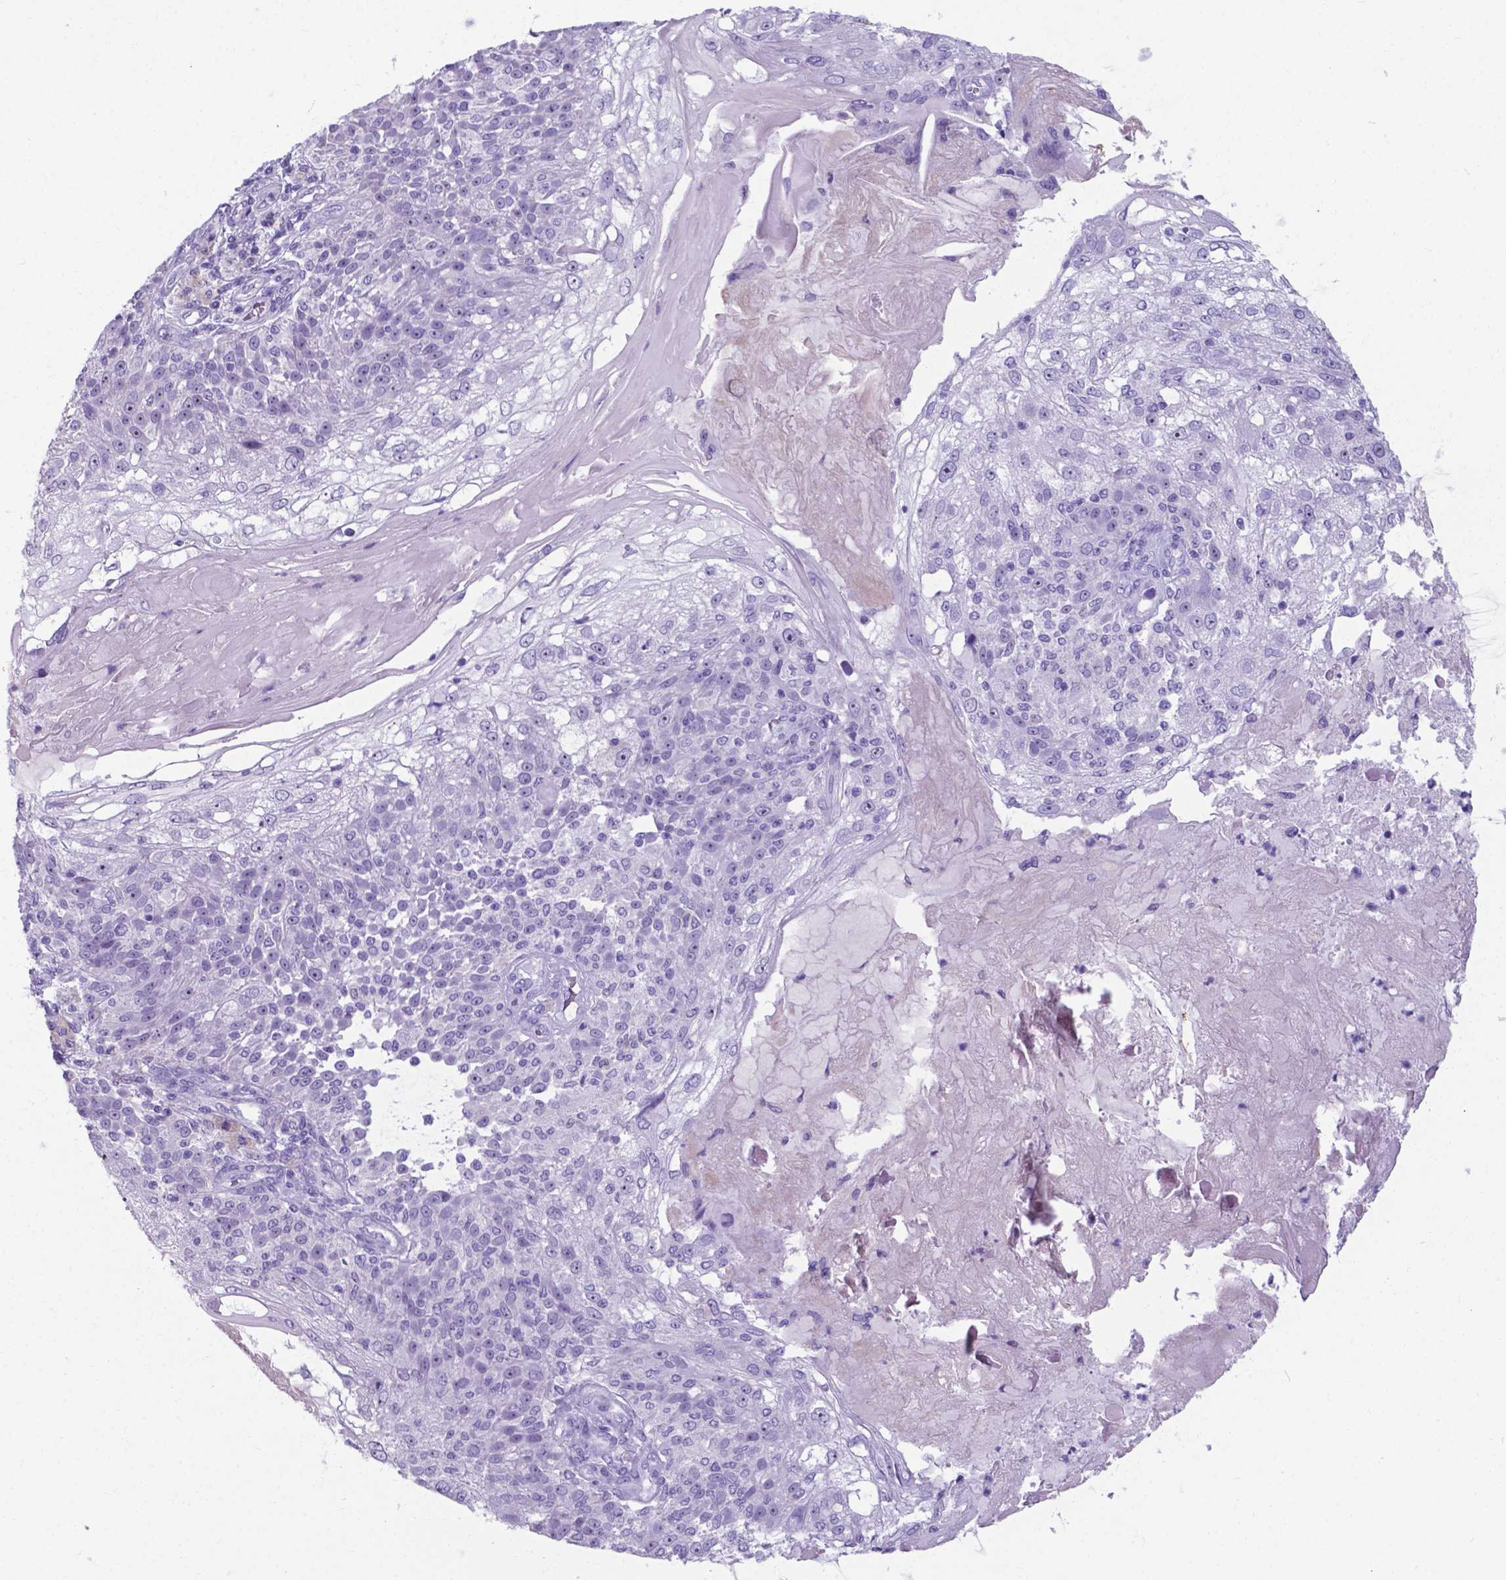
{"staining": {"intensity": "negative", "quantity": "none", "location": "none"}, "tissue": "skin cancer", "cell_type": "Tumor cells", "image_type": "cancer", "snomed": [{"axis": "morphology", "description": "Normal tissue, NOS"}, {"axis": "morphology", "description": "Squamous cell carcinoma, NOS"}, {"axis": "topography", "description": "Skin"}], "caption": "Protein analysis of skin cancer demonstrates no significant staining in tumor cells.", "gene": "AP5B1", "patient": {"sex": "female", "age": 83}}